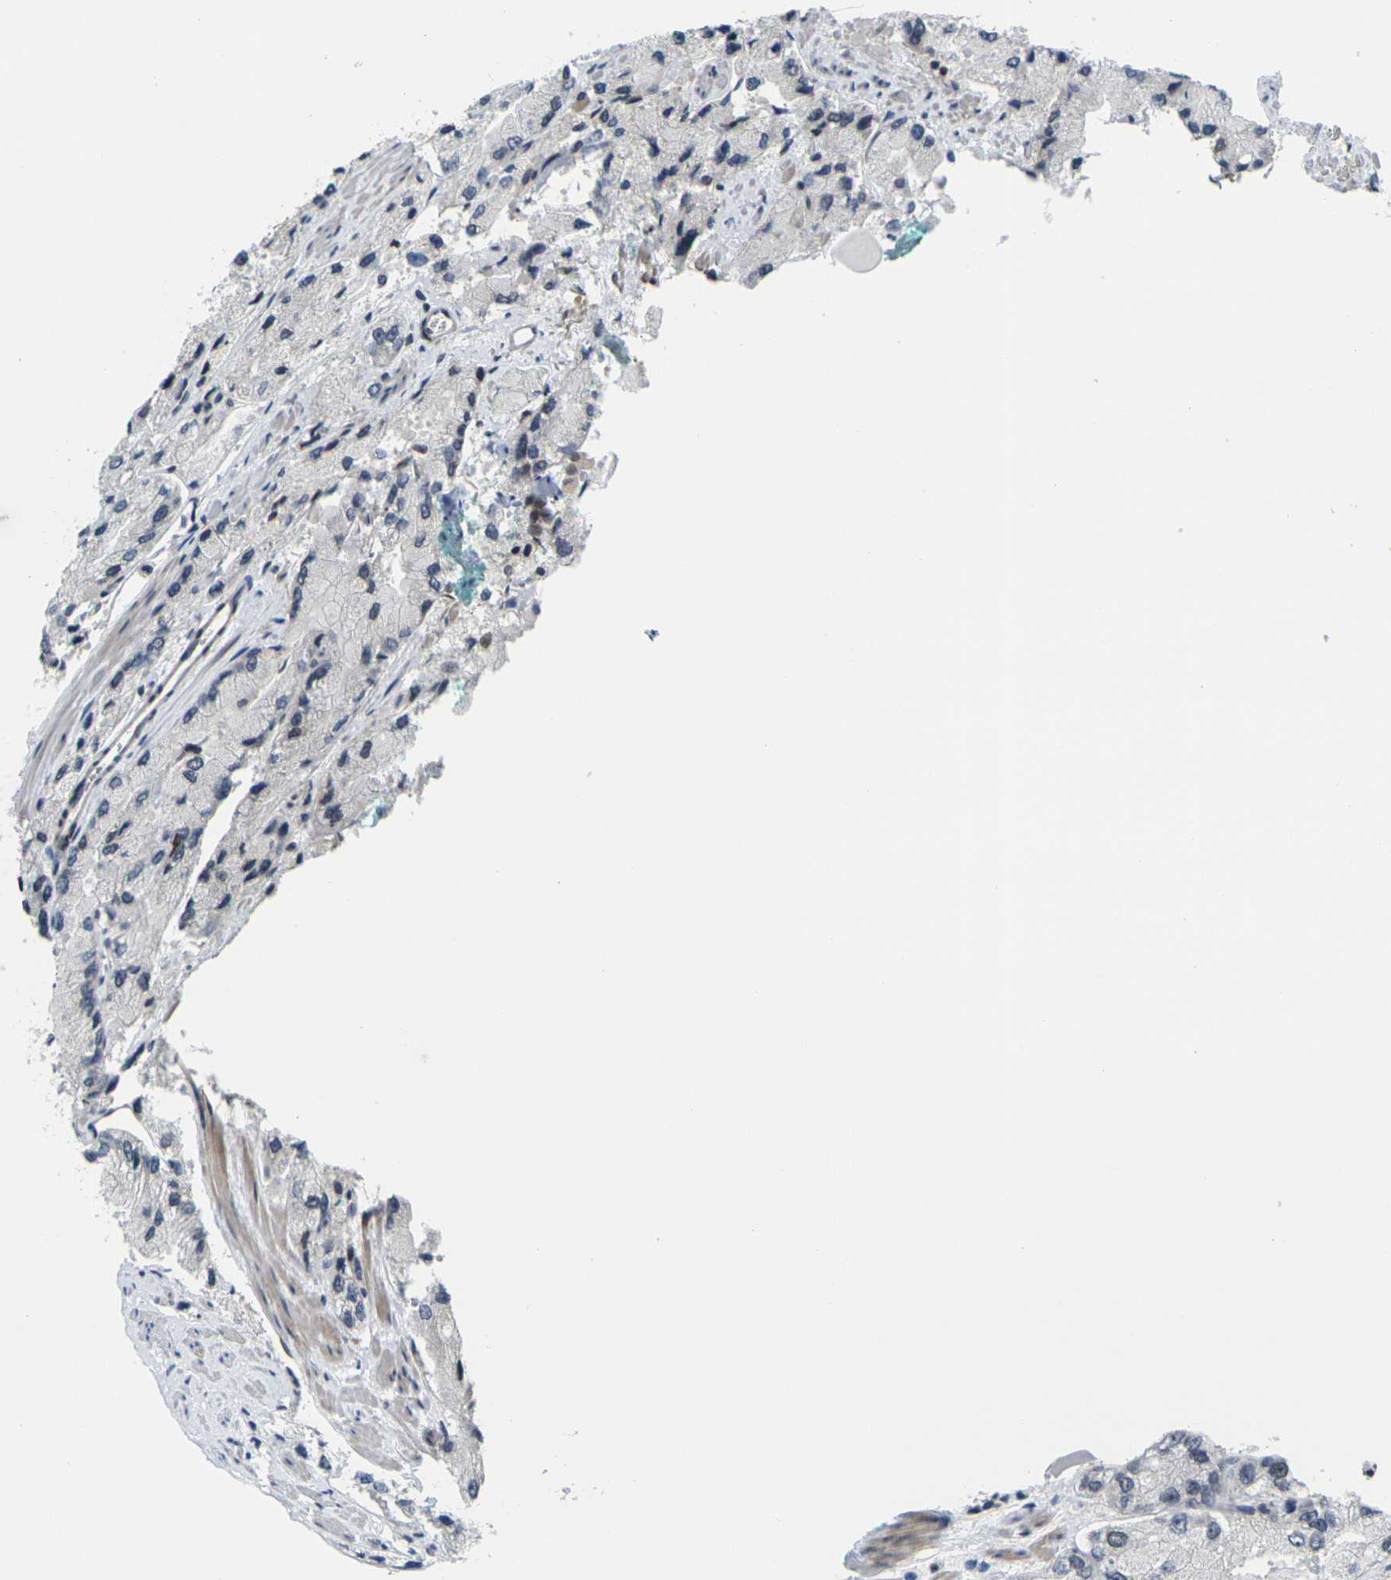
{"staining": {"intensity": "negative", "quantity": "none", "location": "none"}, "tissue": "prostate cancer", "cell_type": "Tumor cells", "image_type": "cancer", "snomed": [{"axis": "morphology", "description": "Adenocarcinoma, High grade"}, {"axis": "topography", "description": "Prostate"}], "caption": "Tumor cells show no significant protein expression in prostate adenocarcinoma (high-grade).", "gene": "H1-10", "patient": {"sex": "male", "age": 58}}